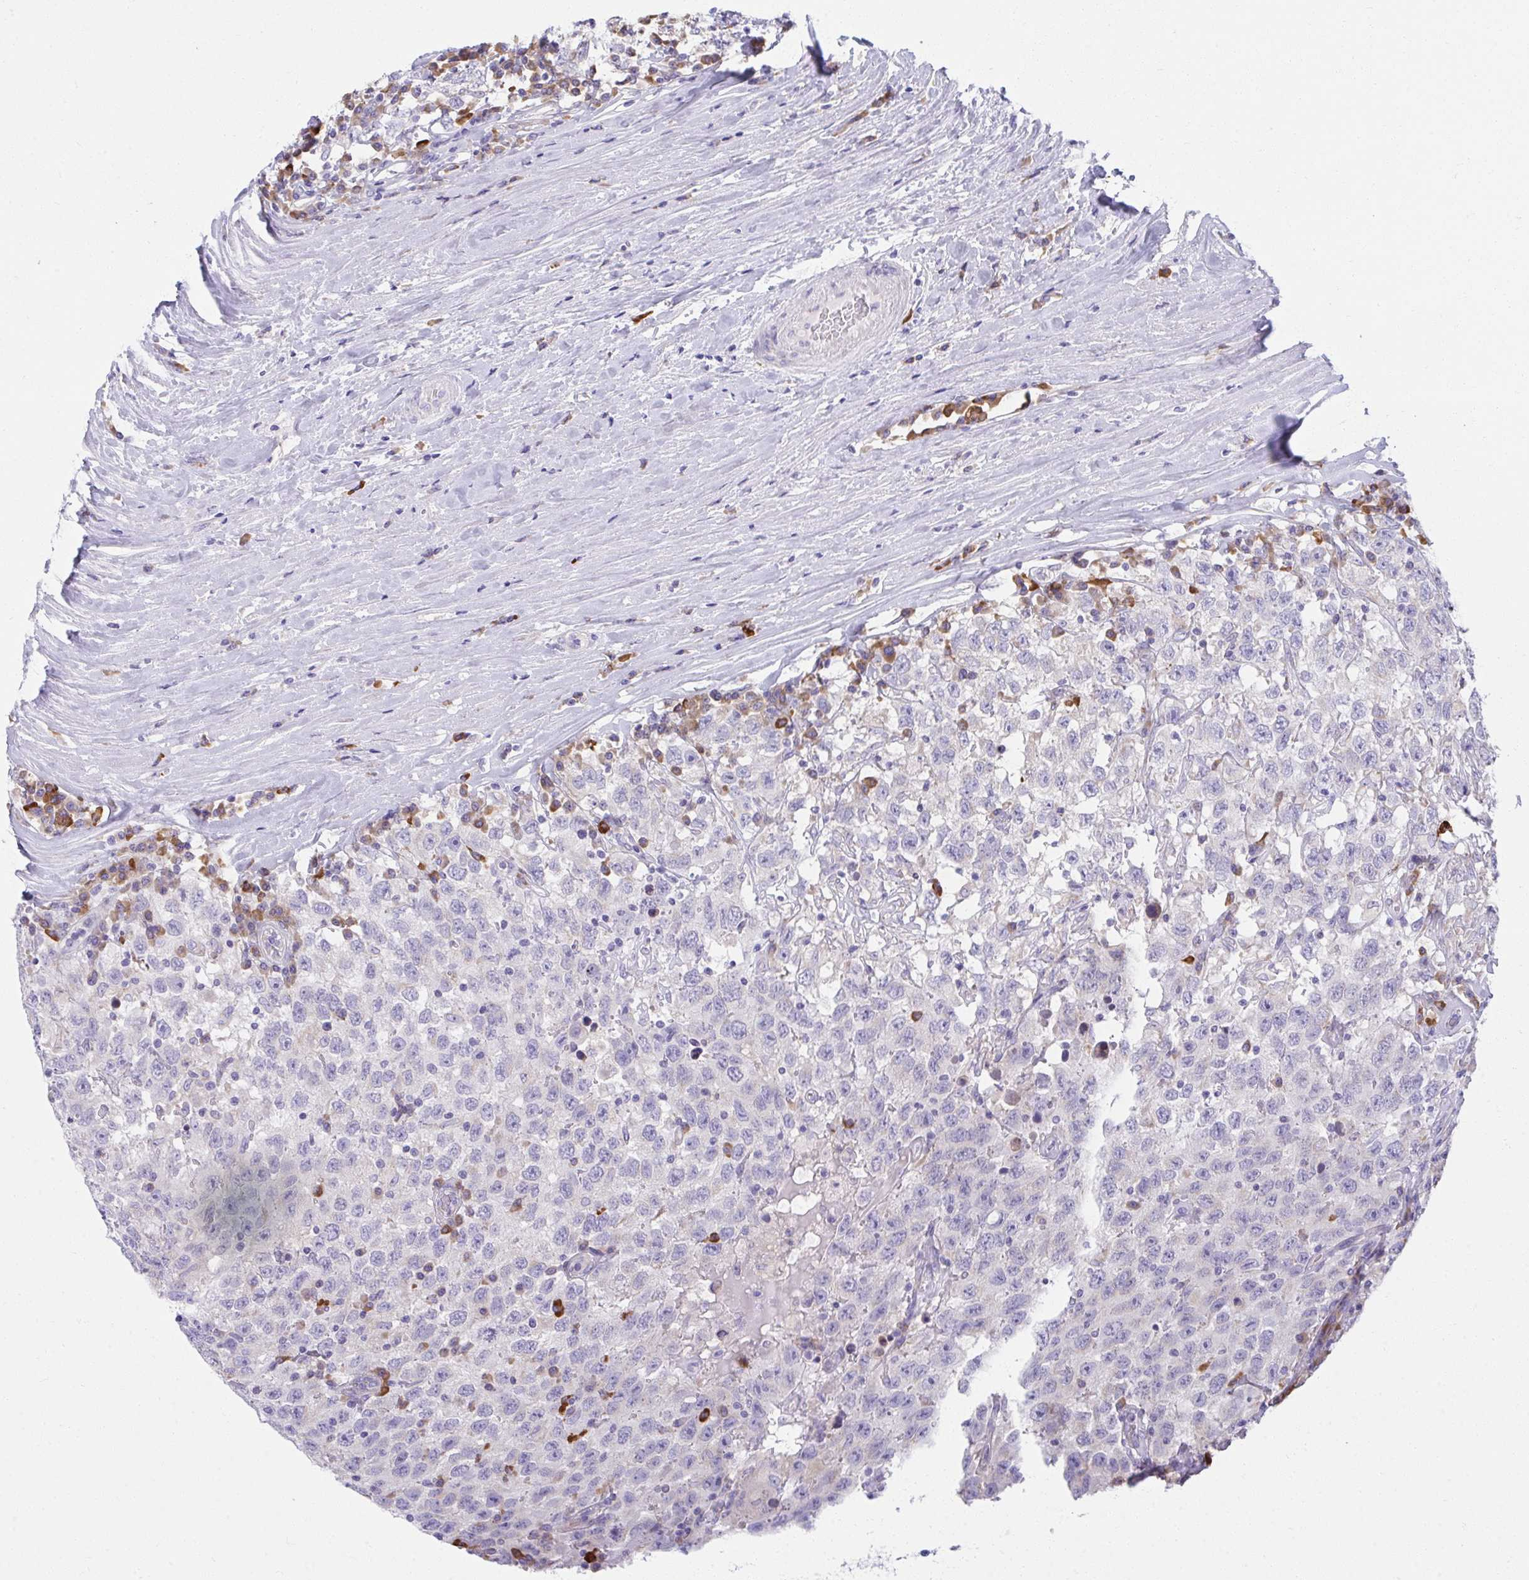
{"staining": {"intensity": "moderate", "quantity": "<25%", "location": "cytoplasmic/membranous"}, "tissue": "testis cancer", "cell_type": "Tumor cells", "image_type": "cancer", "snomed": [{"axis": "morphology", "description": "Seminoma, NOS"}, {"axis": "topography", "description": "Testis"}], "caption": "Testis cancer (seminoma) tissue displays moderate cytoplasmic/membranous expression in approximately <25% of tumor cells, visualized by immunohistochemistry. (Brightfield microscopy of DAB IHC at high magnification).", "gene": "FASLG", "patient": {"sex": "male", "age": 41}}